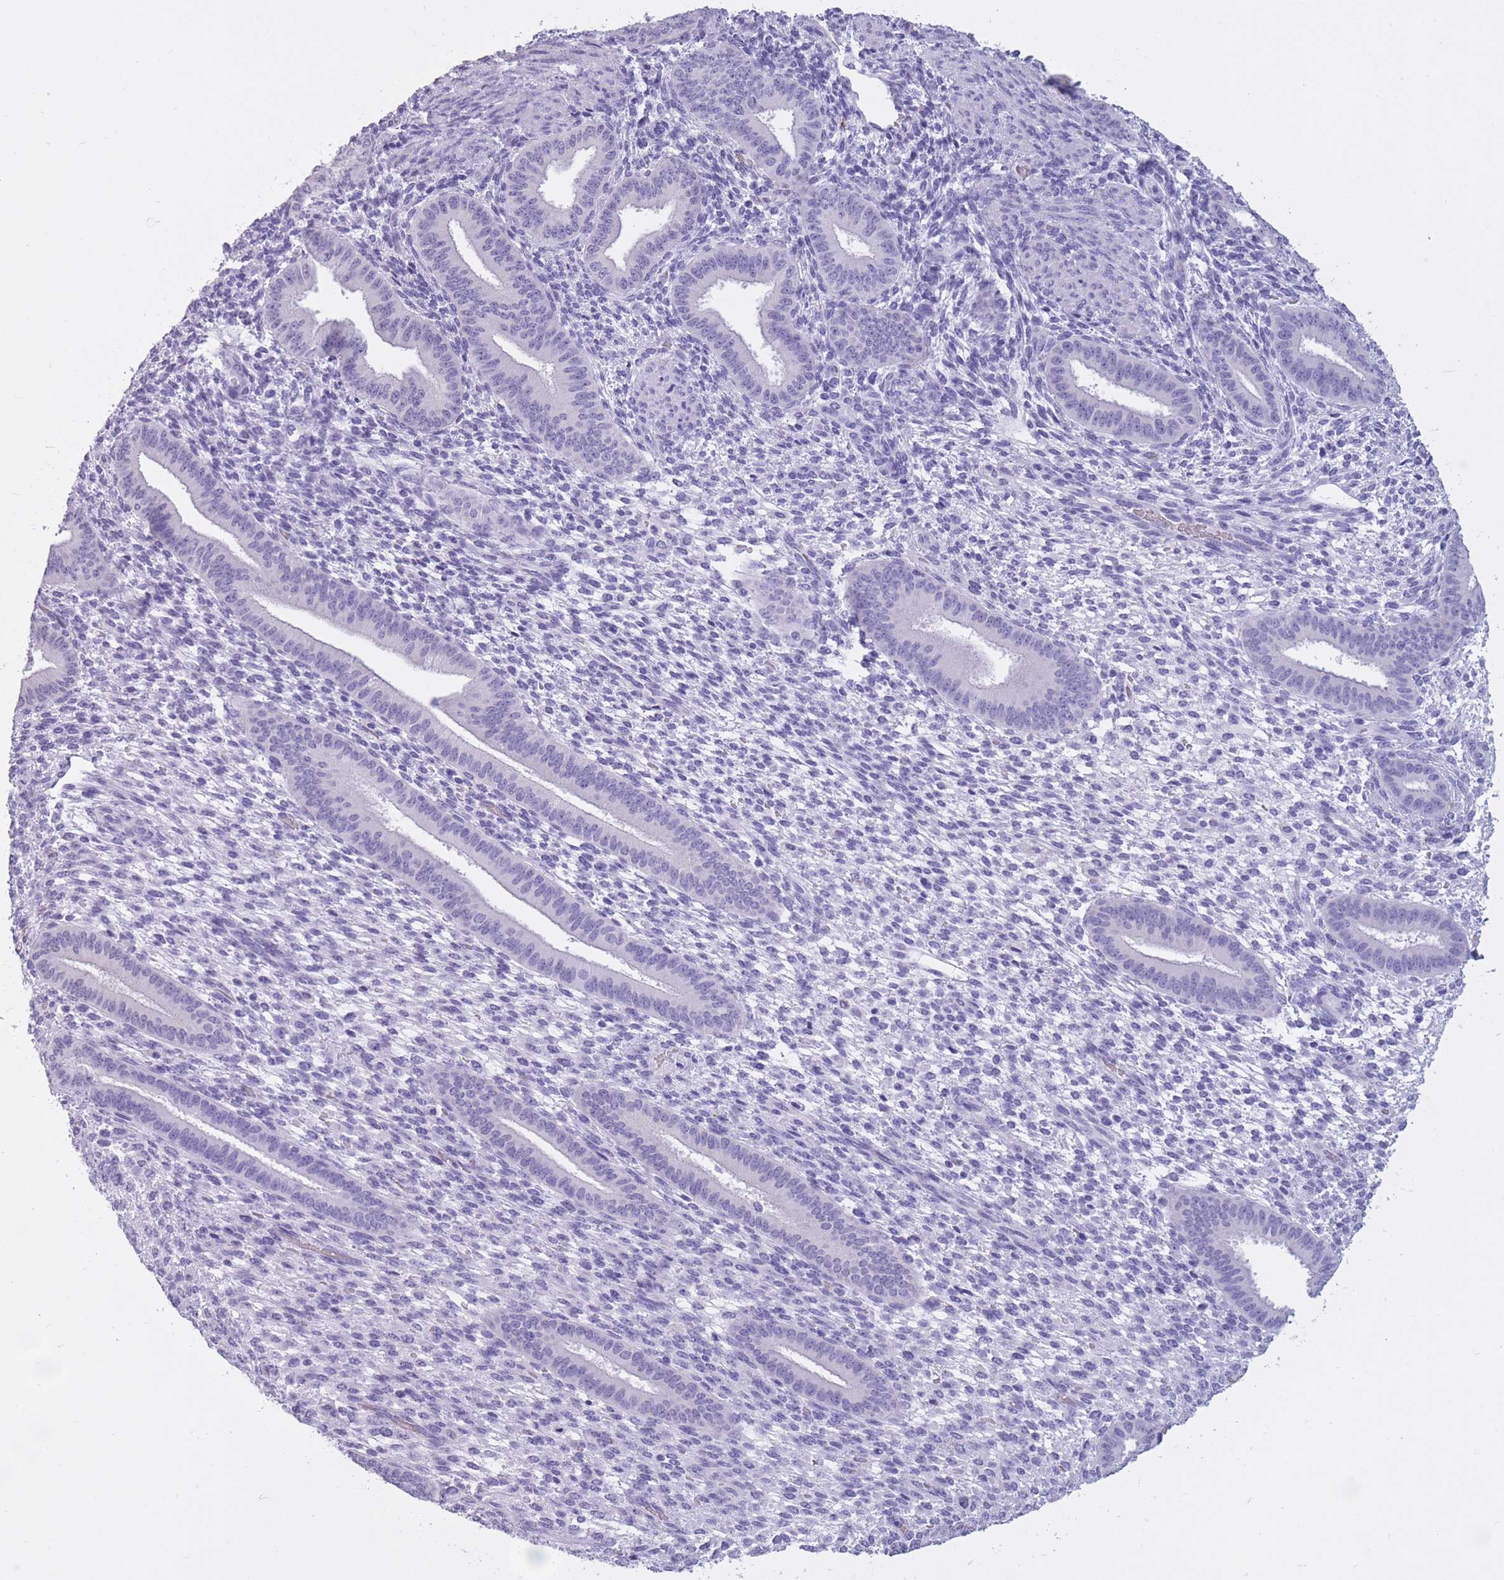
{"staining": {"intensity": "negative", "quantity": "none", "location": "none"}, "tissue": "endometrium", "cell_type": "Cells in endometrial stroma", "image_type": "normal", "snomed": [{"axis": "morphology", "description": "Normal tissue, NOS"}, {"axis": "topography", "description": "Endometrium"}], "caption": "An image of endometrium stained for a protein exhibits no brown staining in cells in endometrial stroma.", "gene": "OR7C1", "patient": {"sex": "female", "age": 36}}